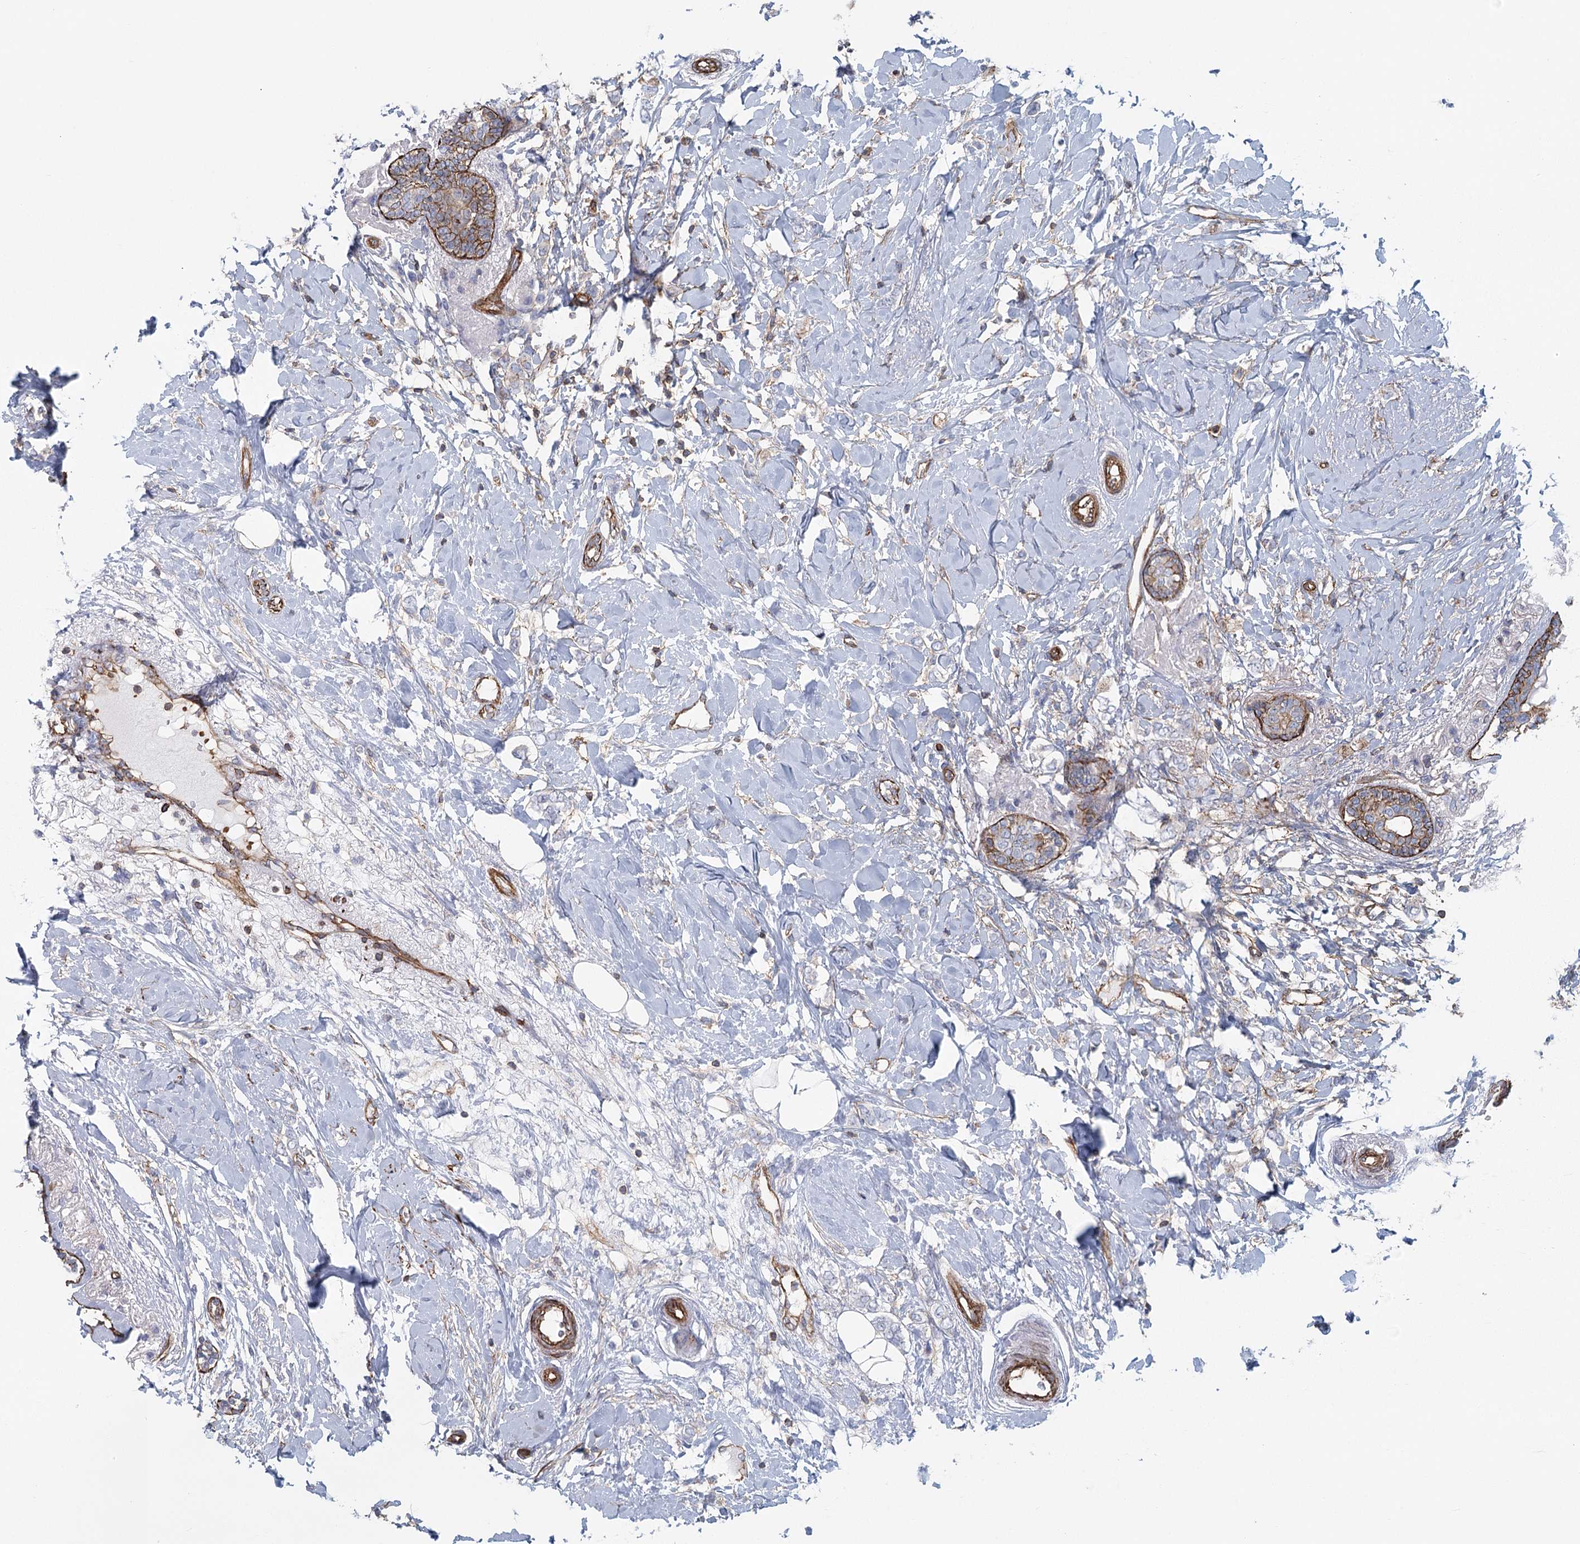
{"staining": {"intensity": "moderate", "quantity": ">75%", "location": "cytoplasmic/membranous"}, "tissue": "breast cancer", "cell_type": "Tumor cells", "image_type": "cancer", "snomed": [{"axis": "morphology", "description": "Normal tissue, NOS"}, {"axis": "morphology", "description": "Lobular carcinoma"}, {"axis": "topography", "description": "Breast"}], "caption": "An image showing moderate cytoplasmic/membranous positivity in approximately >75% of tumor cells in breast lobular carcinoma, as visualized by brown immunohistochemical staining.", "gene": "IFT46", "patient": {"sex": "female", "age": 47}}